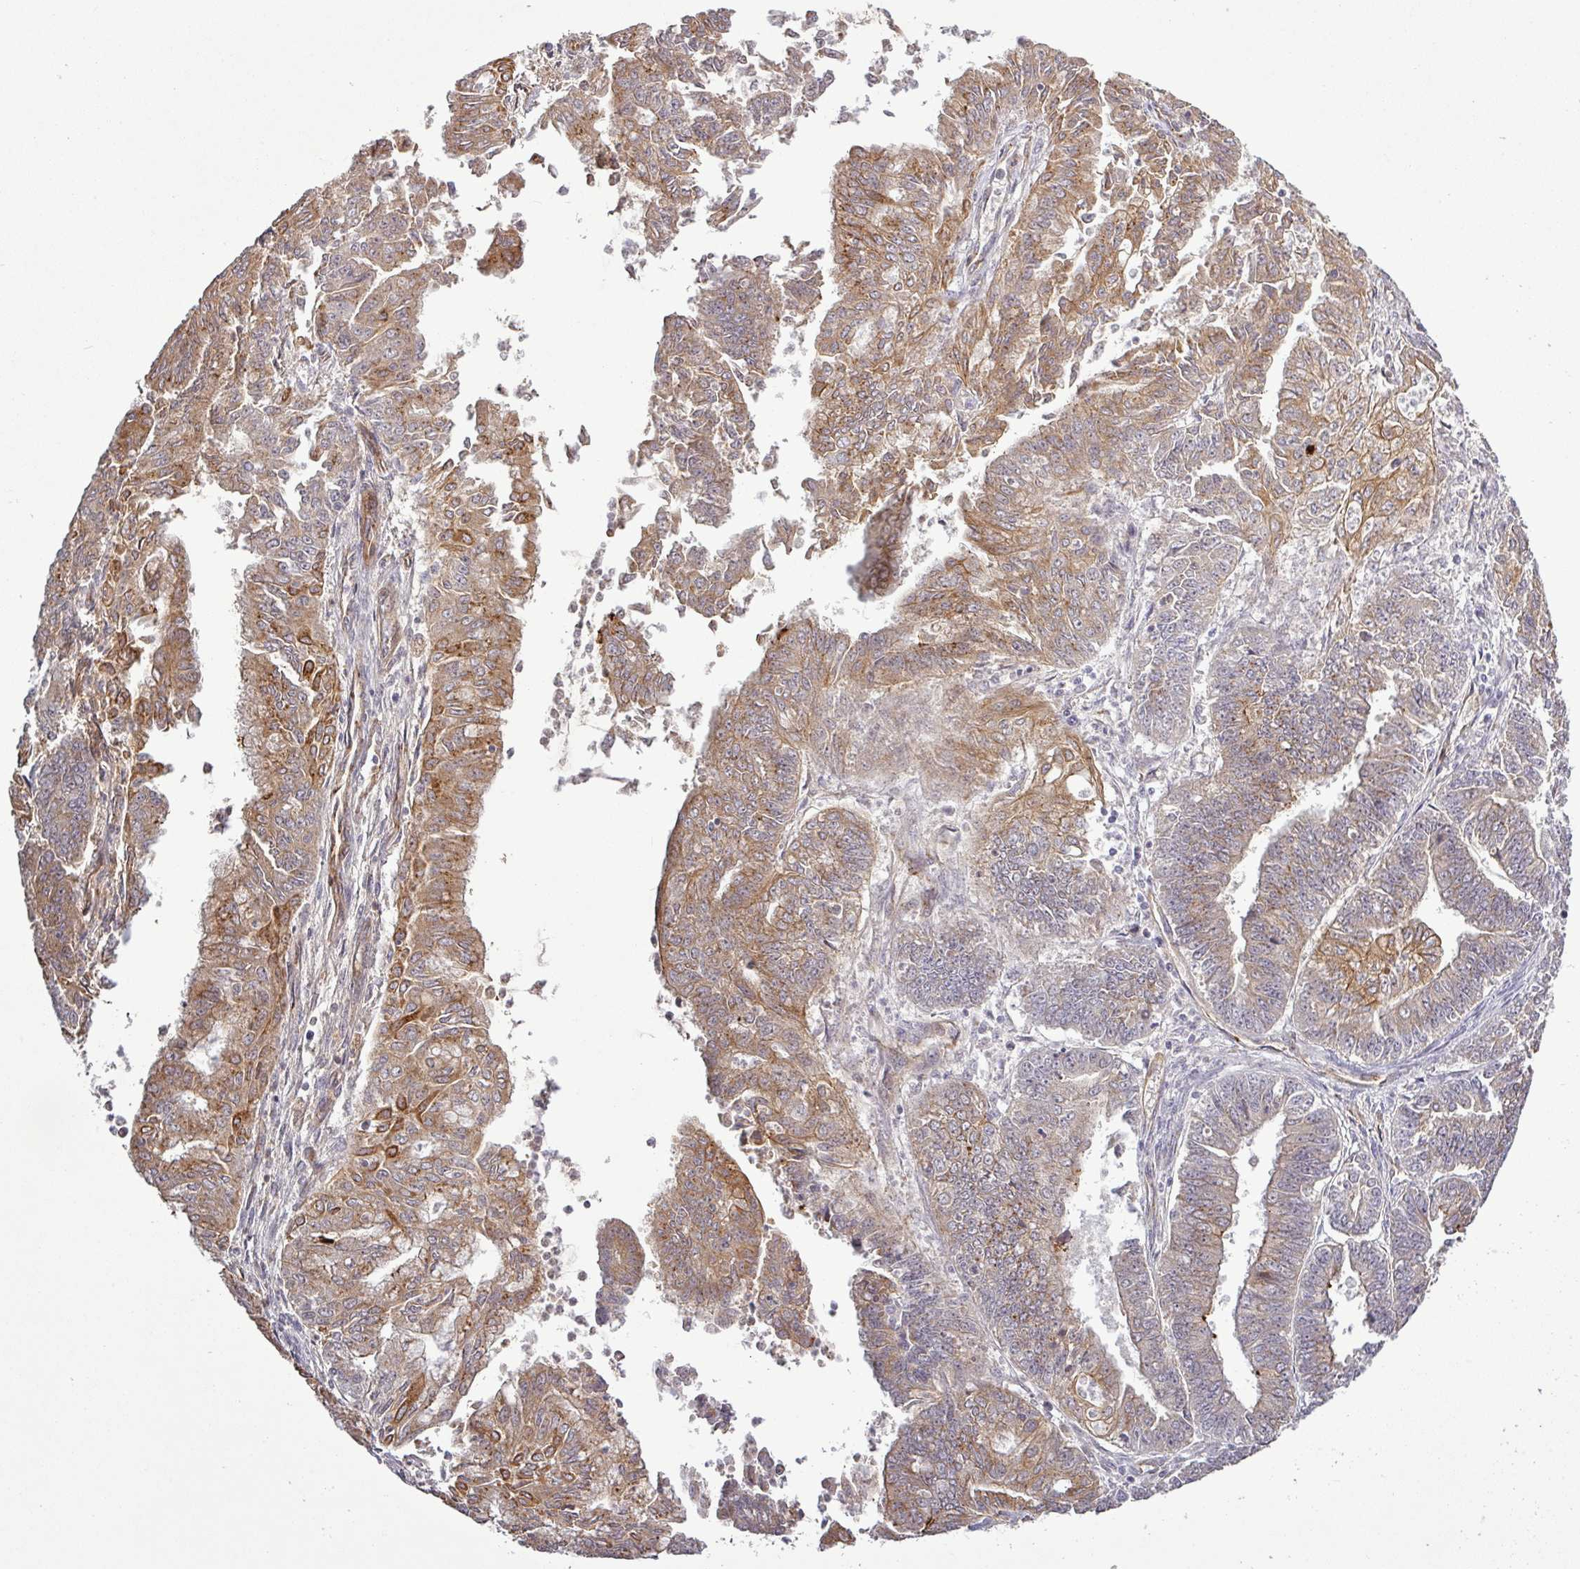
{"staining": {"intensity": "moderate", "quantity": "25%-75%", "location": "cytoplasmic/membranous"}, "tissue": "endometrial cancer", "cell_type": "Tumor cells", "image_type": "cancer", "snomed": [{"axis": "morphology", "description": "Adenocarcinoma, NOS"}, {"axis": "topography", "description": "Endometrium"}], "caption": "The image demonstrates a brown stain indicating the presence of a protein in the cytoplasmic/membranous of tumor cells in endometrial cancer.", "gene": "PCDH1", "patient": {"sex": "female", "age": 73}}